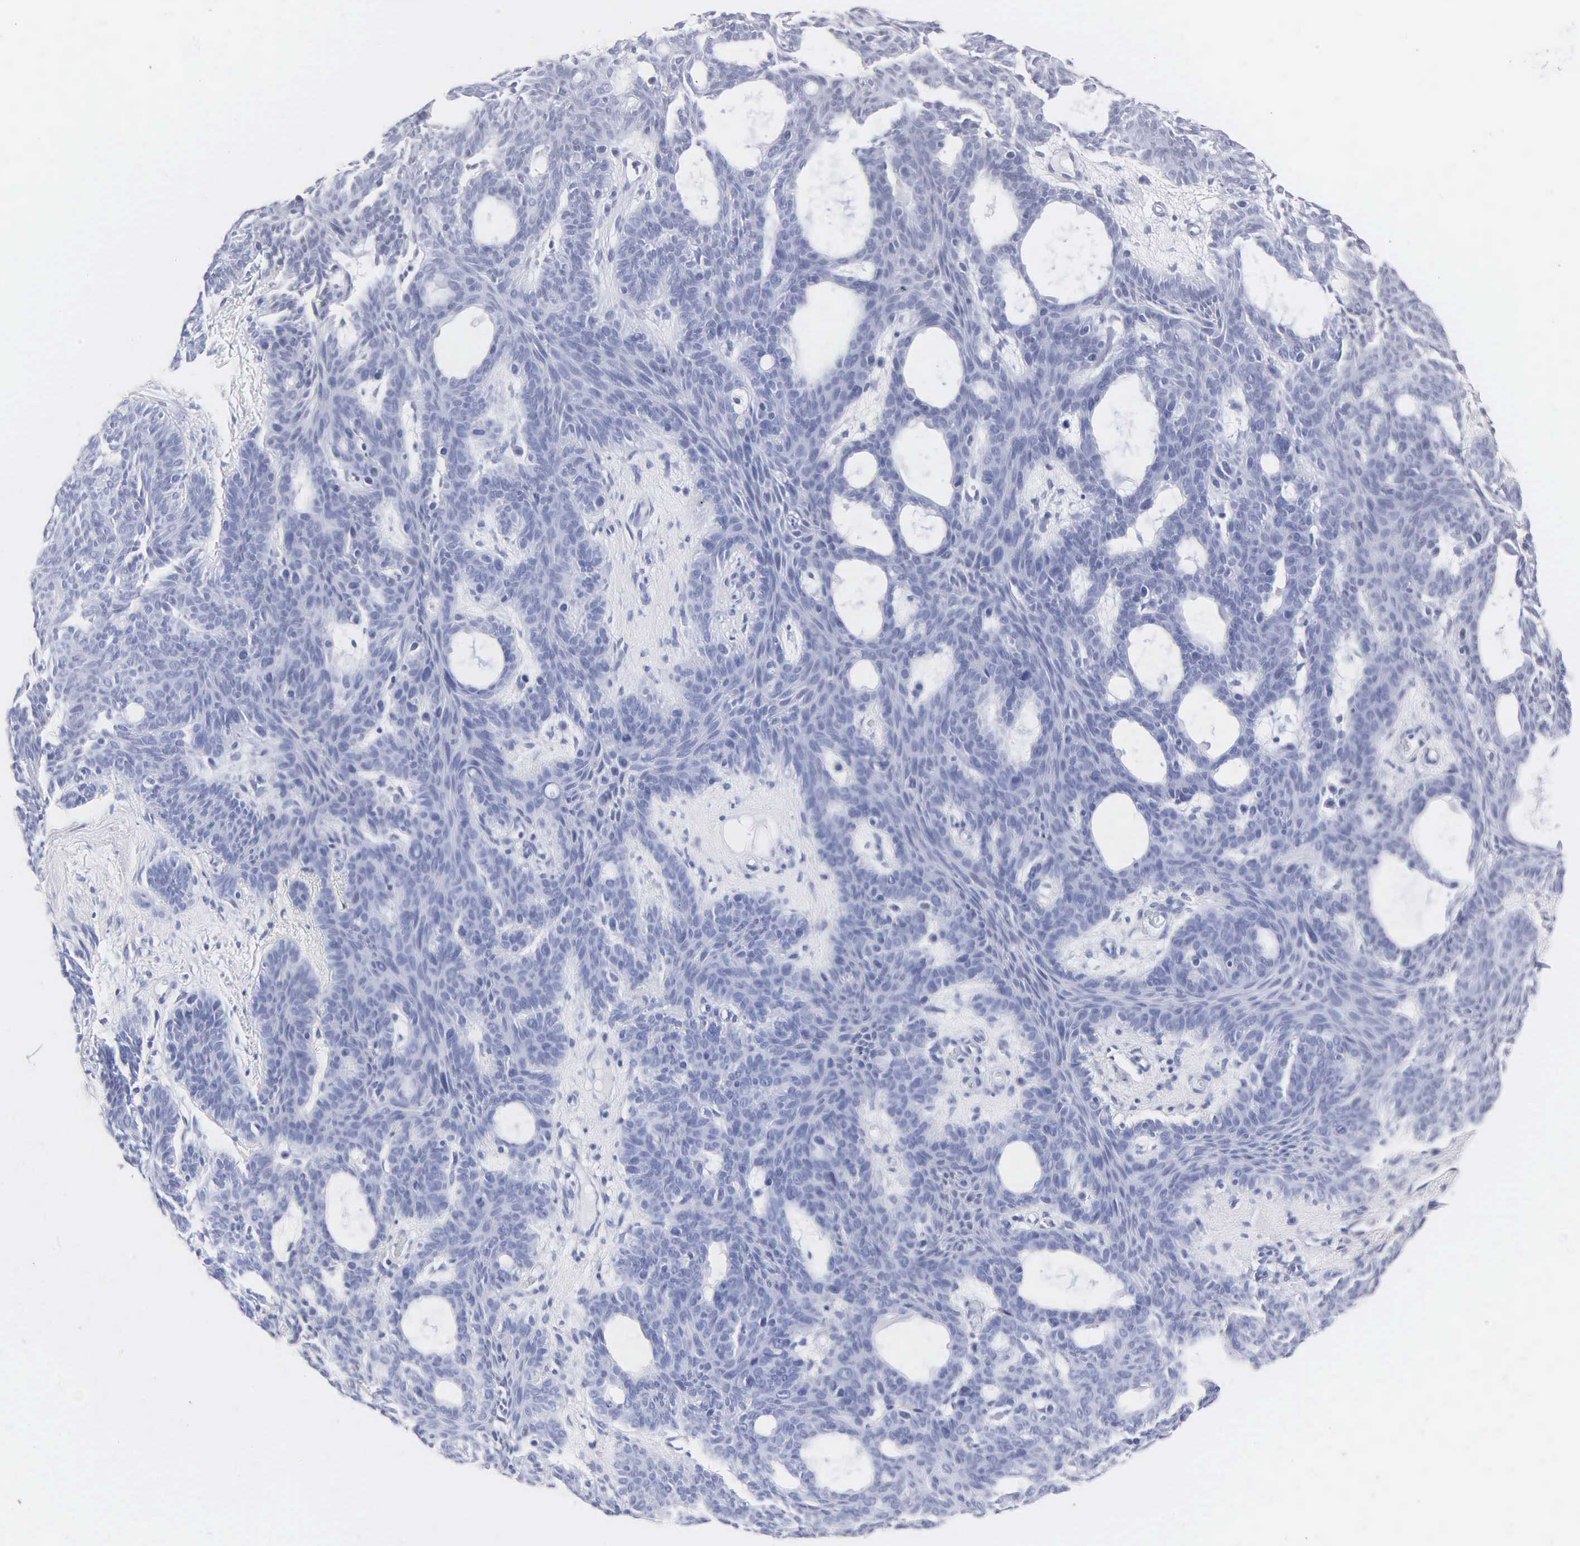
{"staining": {"intensity": "negative", "quantity": "none", "location": "none"}, "tissue": "skin cancer", "cell_type": "Tumor cells", "image_type": "cancer", "snomed": [{"axis": "morphology", "description": "Basal cell carcinoma"}, {"axis": "topography", "description": "Skin"}], "caption": "A high-resolution micrograph shows IHC staining of skin basal cell carcinoma, which shows no significant staining in tumor cells.", "gene": "MB", "patient": {"sex": "male", "age": 44}}